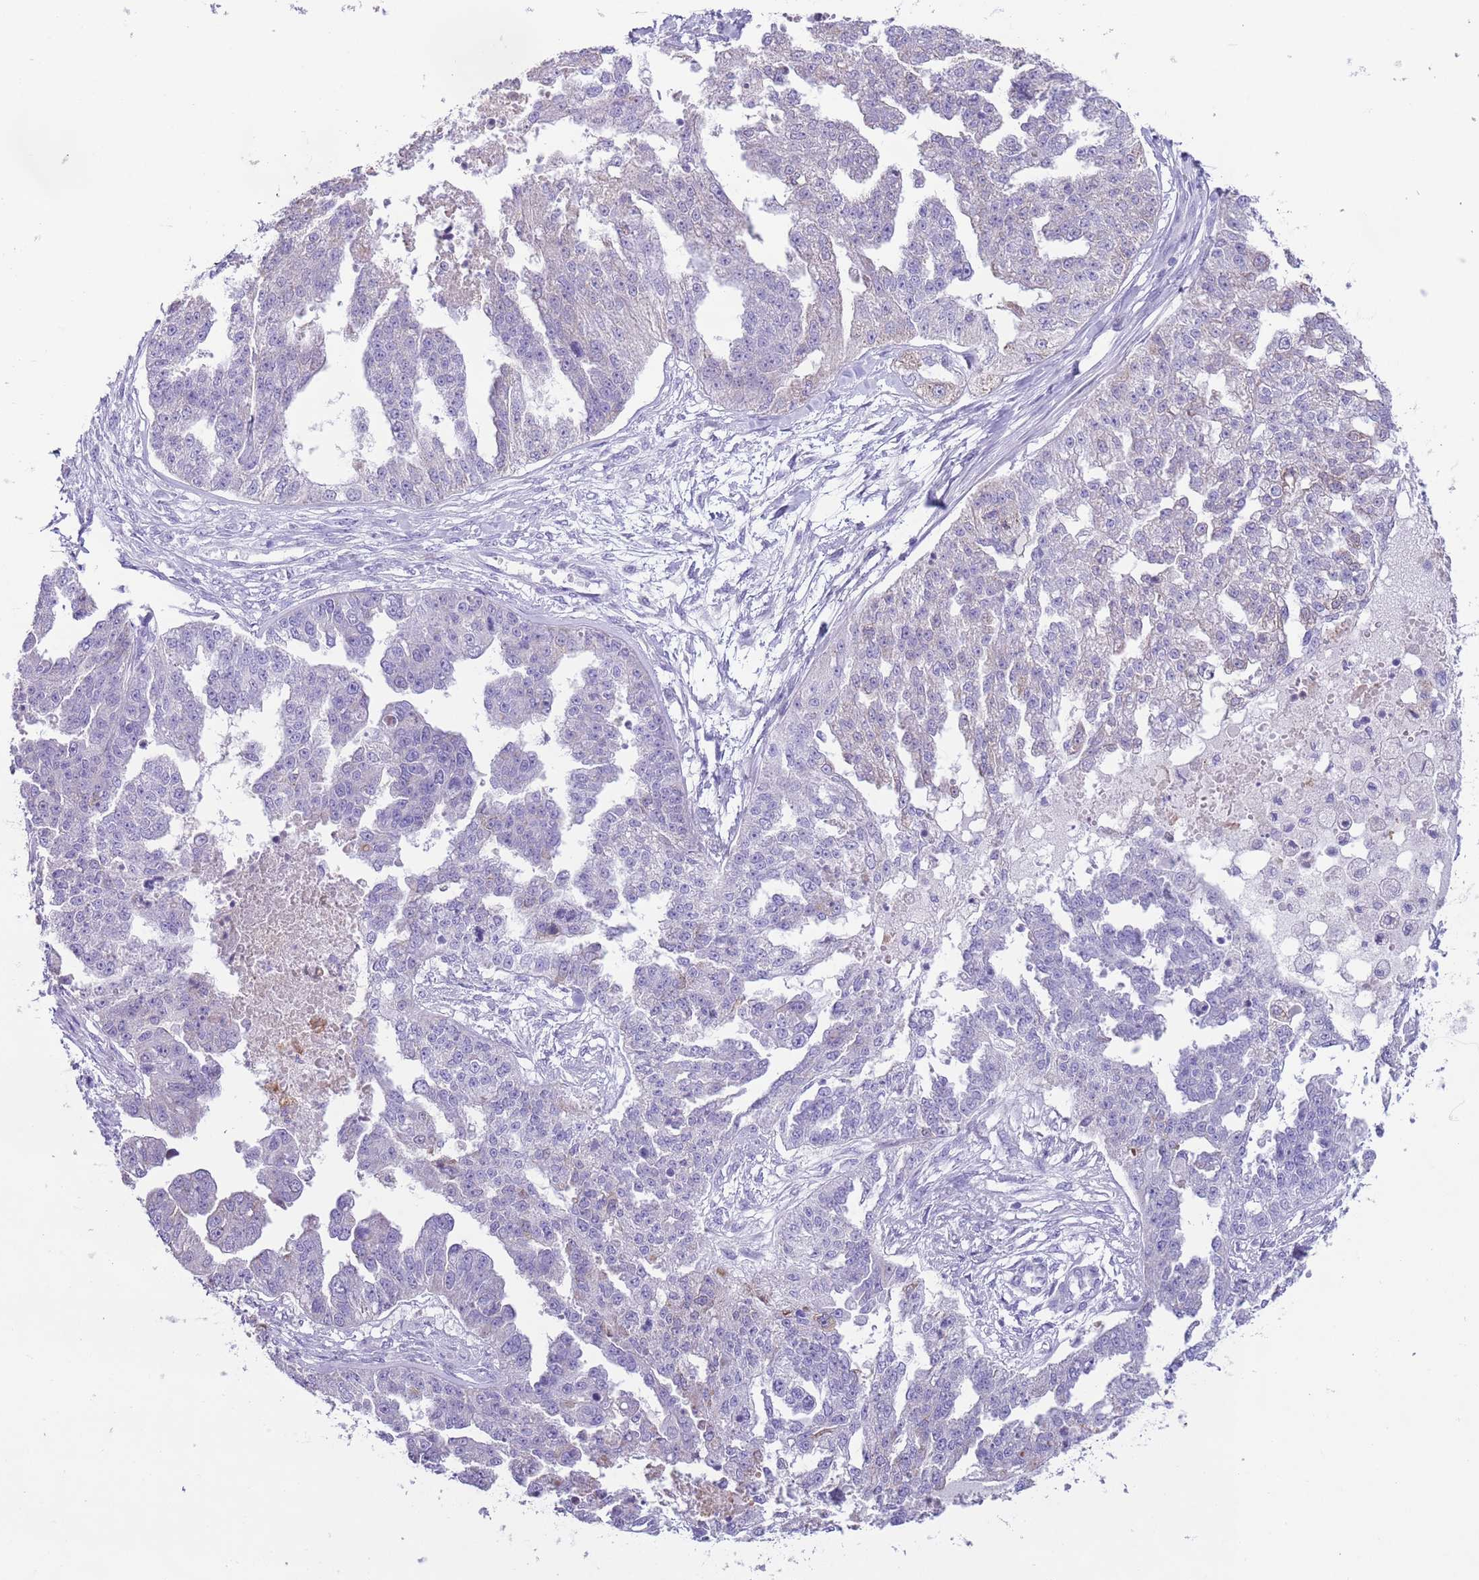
{"staining": {"intensity": "negative", "quantity": "none", "location": "none"}, "tissue": "ovarian cancer", "cell_type": "Tumor cells", "image_type": "cancer", "snomed": [{"axis": "morphology", "description": "Cystadenocarcinoma, serous, NOS"}, {"axis": "topography", "description": "Ovary"}], "caption": "Serous cystadenocarcinoma (ovarian) was stained to show a protein in brown. There is no significant expression in tumor cells.", "gene": "ZNF697", "patient": {"sex": "female", "age": 58}}